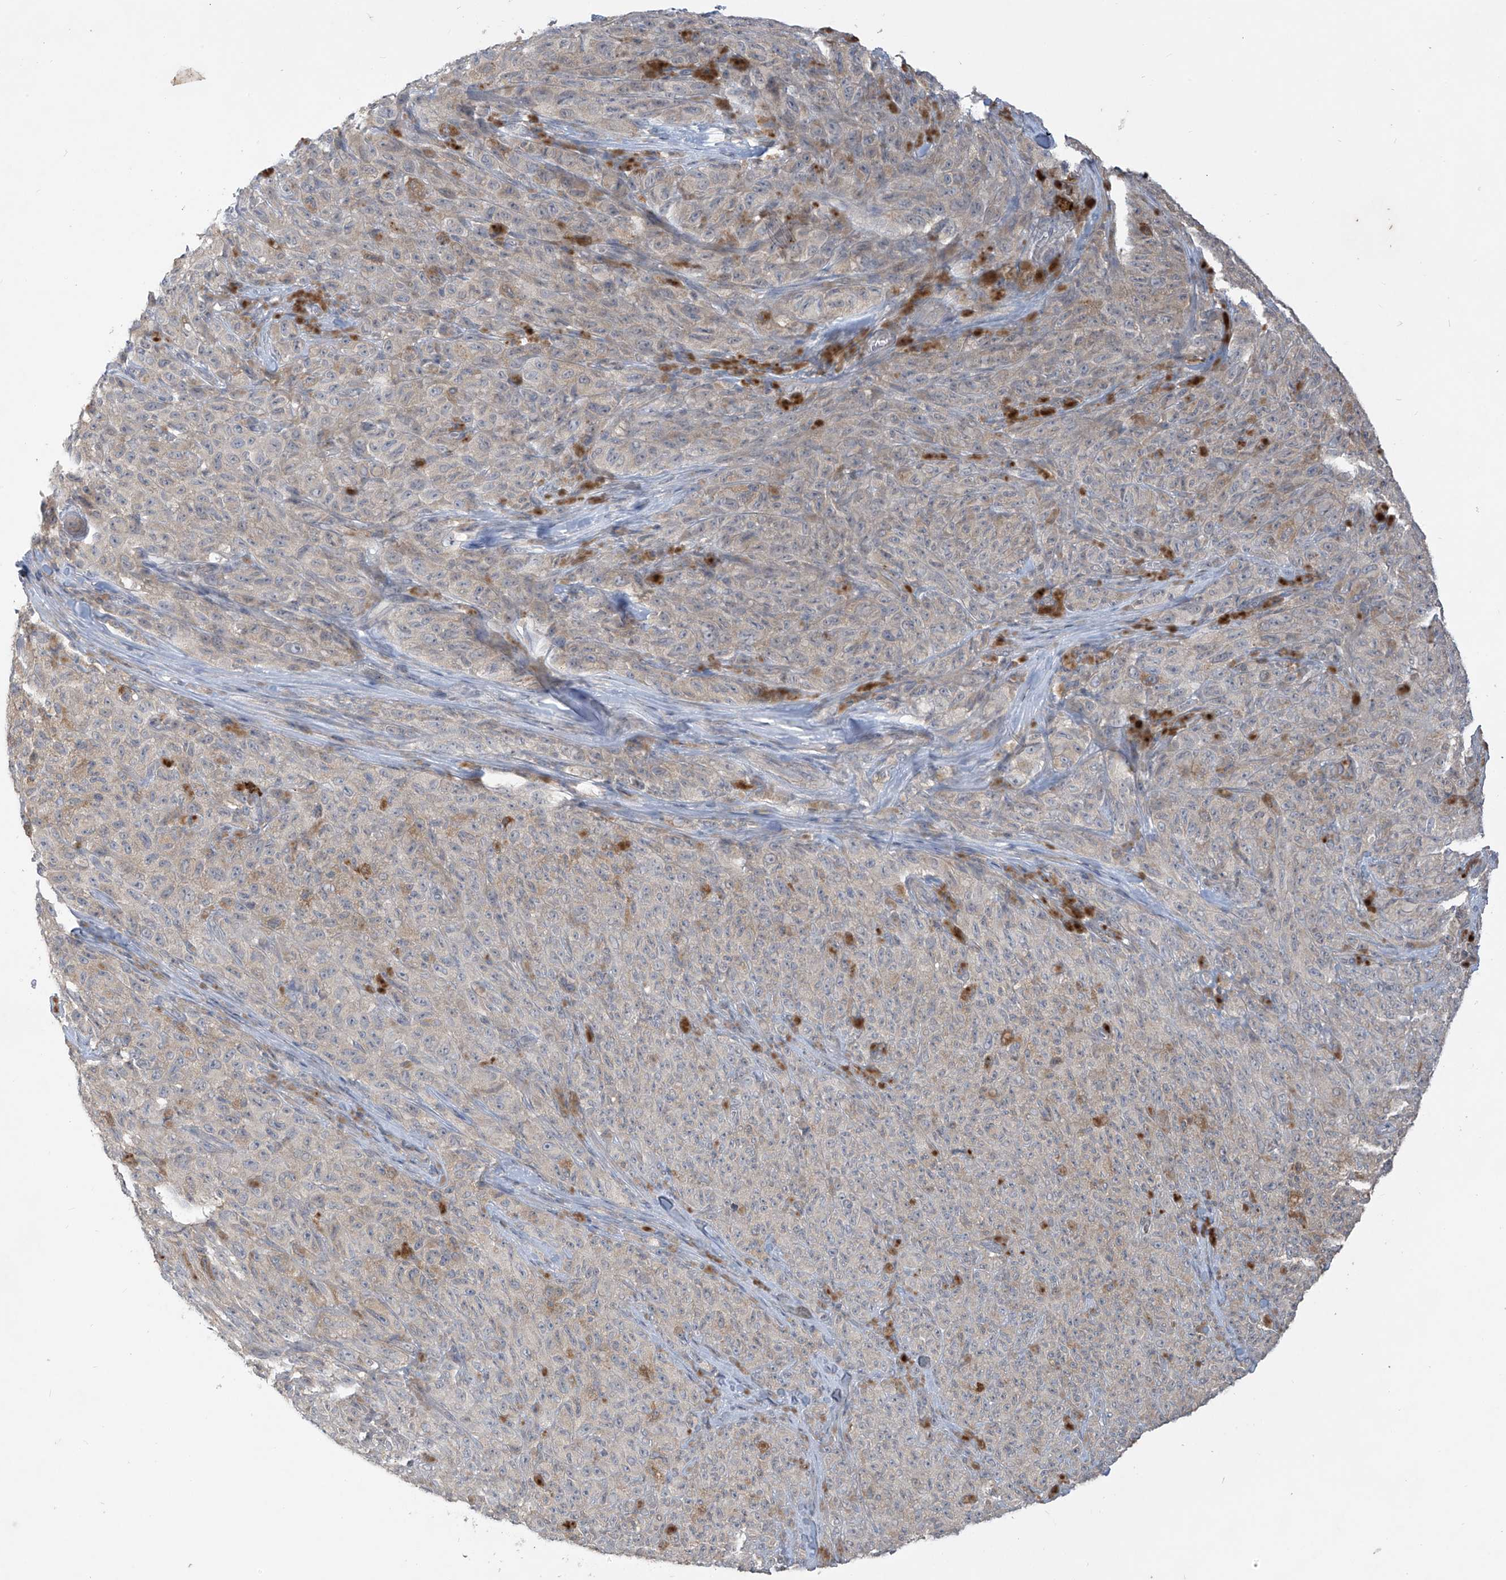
{"staining": {"intensity": "negative", "quantity": "none", "location": "none"}, "tissue": "melanoma", "cell_type": "Tumor cells", "image_type": "cancer", "snomed": [{"axis": "morphology", "description": "Malignant melanoma, NOS"}, {"axis": "topography", "description": "Skin"}], "caption": "Image shows no significant protein staining in tumor cells of malignant melanoma.", "gene": "DGKQ", "patient": {"sex": "female", "age": 82}}